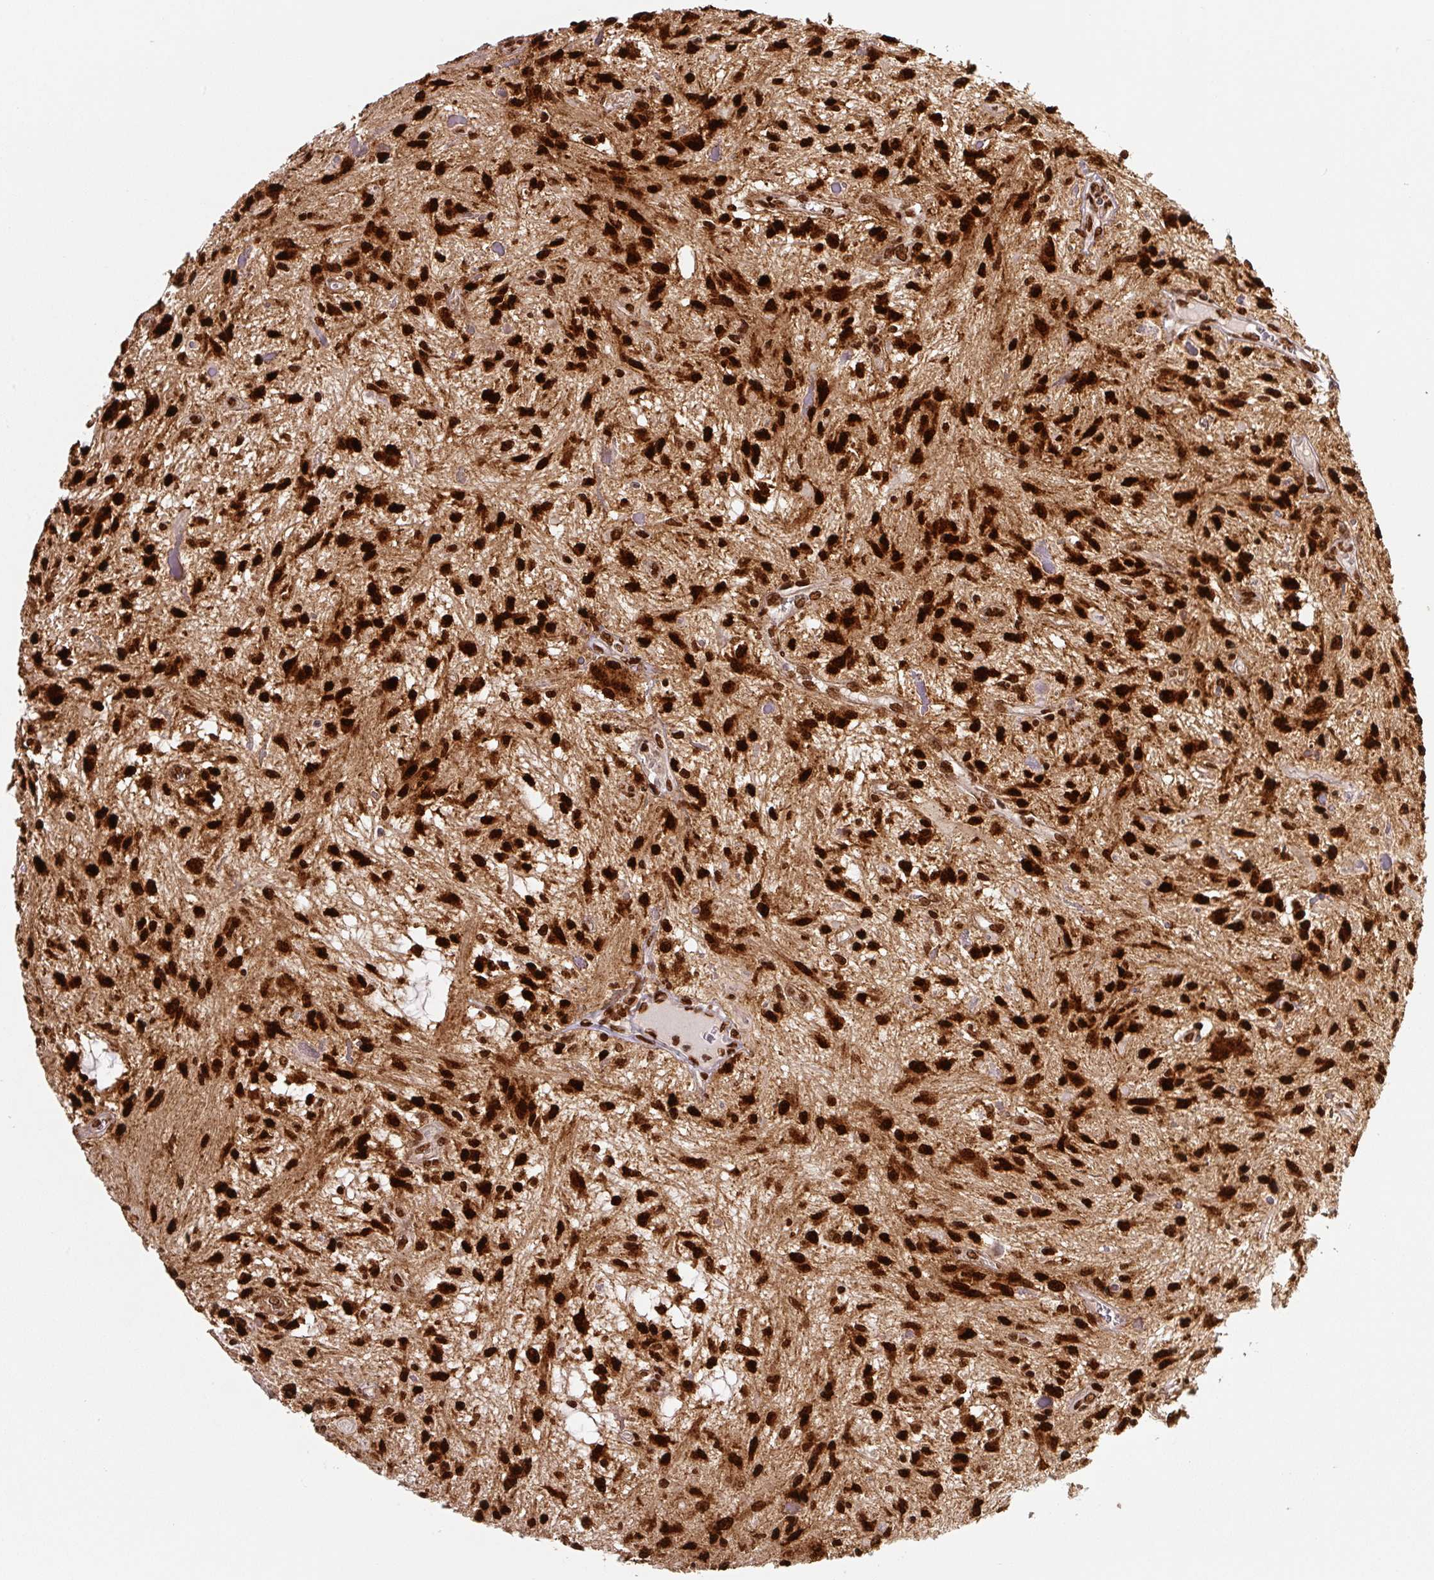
{"staining": {"intensity": "strong", "quantity": ">75%", "location": "nuclear"}, "tissue": "glioma", "cell_type": "Tumor cells", "image_type": "cancer", "snomed": [{"axis": "morphology", "description": "Glioma, malignant, Low grade"}, {"axis": "topography", "description": "Cerebellum"}], "caption": "Tumor cells reveal high levels of strong nuclear expression in about >75% of cells in malignant glioma (low-grade). The staining was performed using DAB (3,3'-diaminobenzidine) to visualize the protein expression in brown, while the nuclei were stained in blue with hematoxylin (Magnification: 20x).", "gene": "PYDC2", "patient": {"sex": "female", "age": 14}}